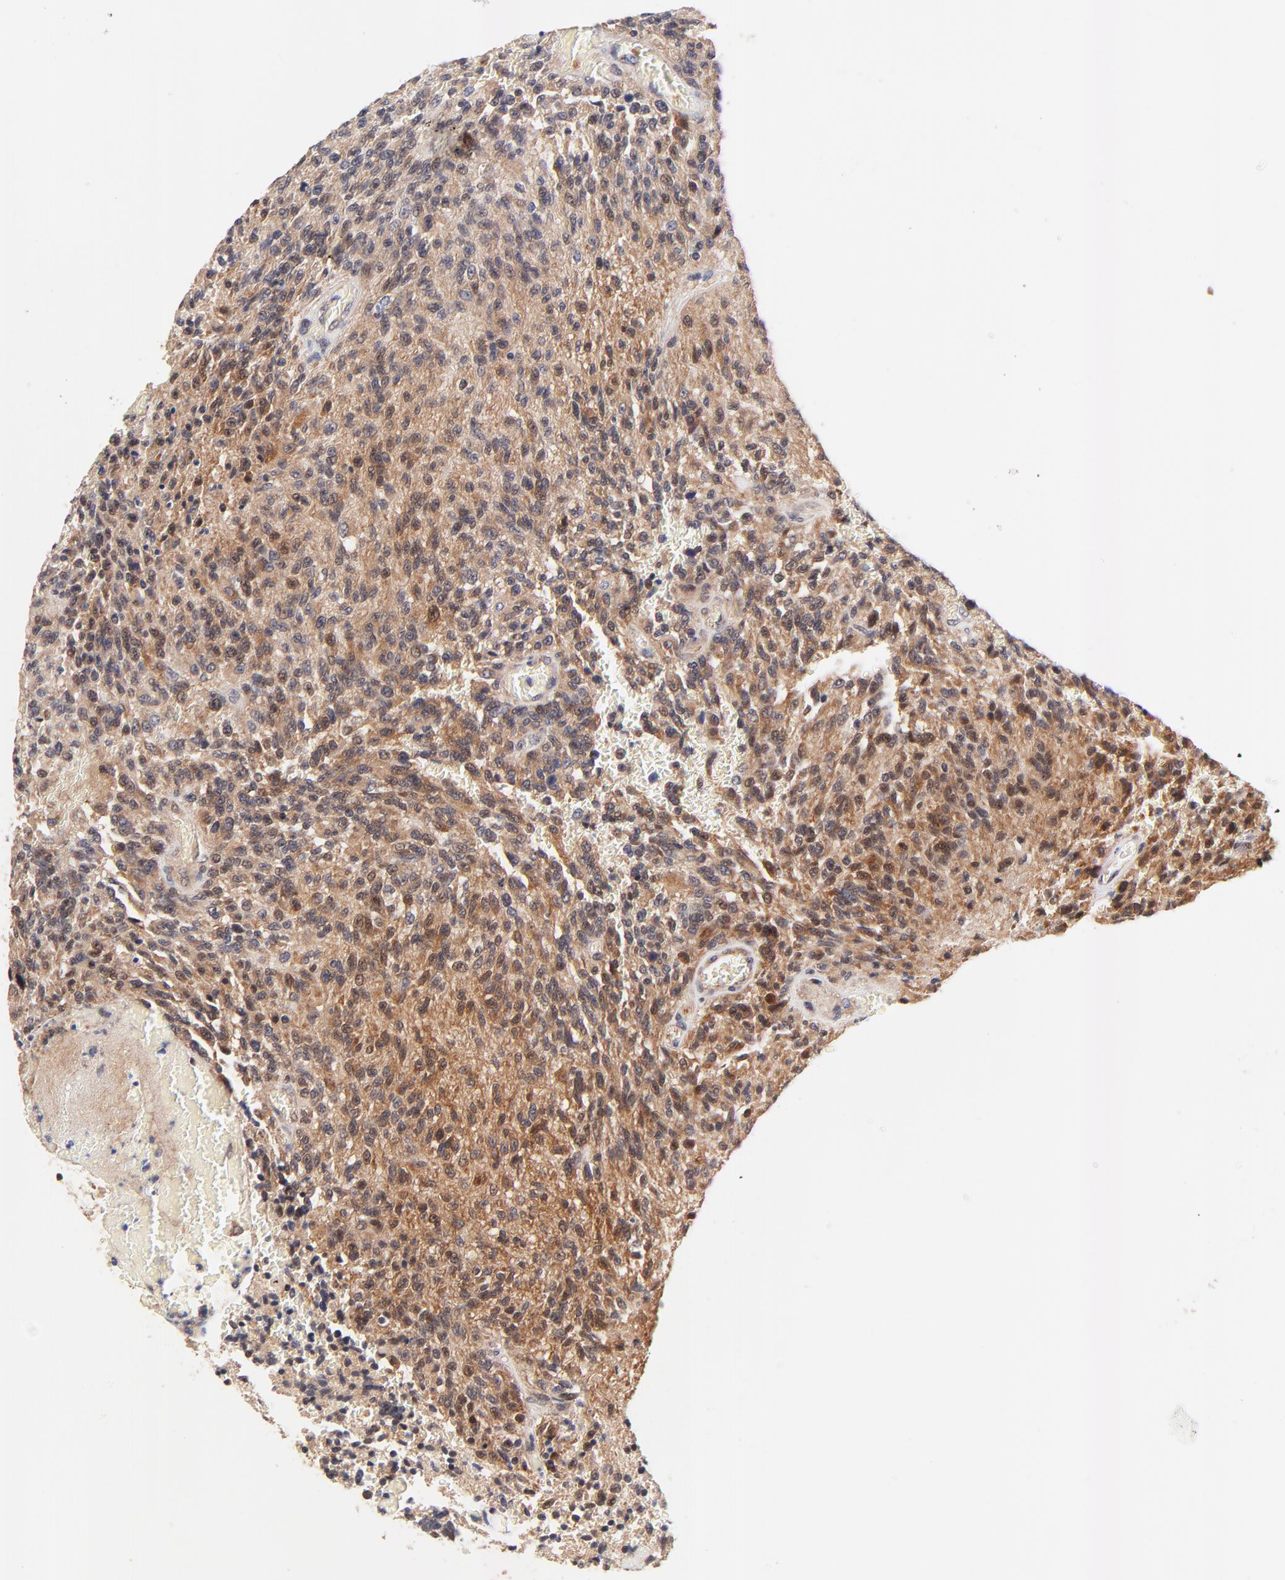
{"staining": {"intensity": "moderate", "quantity": "25%-75%", "location": "cytoplasmic/membranous,nuclear"}, "tissue": "glioma", "cell_type": "Tumor cells", "image_type": "cancer", "snomed": [{"axis": "morphology", "description": "Normal tissue, NOS"}, {"axis": "morphology", "description": "Glioma, malignant, High grade"}, {"axis": "topography", "description": "Cerebral cortex"}], "caption": "DAB immunohistochemical staining of high-grade glioma (malignant) shows moderate cytoplasmic/membranous and nuclear protein expression in about 25%-75% of tumor cells. (DAB (3,3'-diaminobenzidine) IHC with brightfield microscopy, high magnification).", "gene": "TXNL1", "patient": {"sex": "male", "age": 56}}